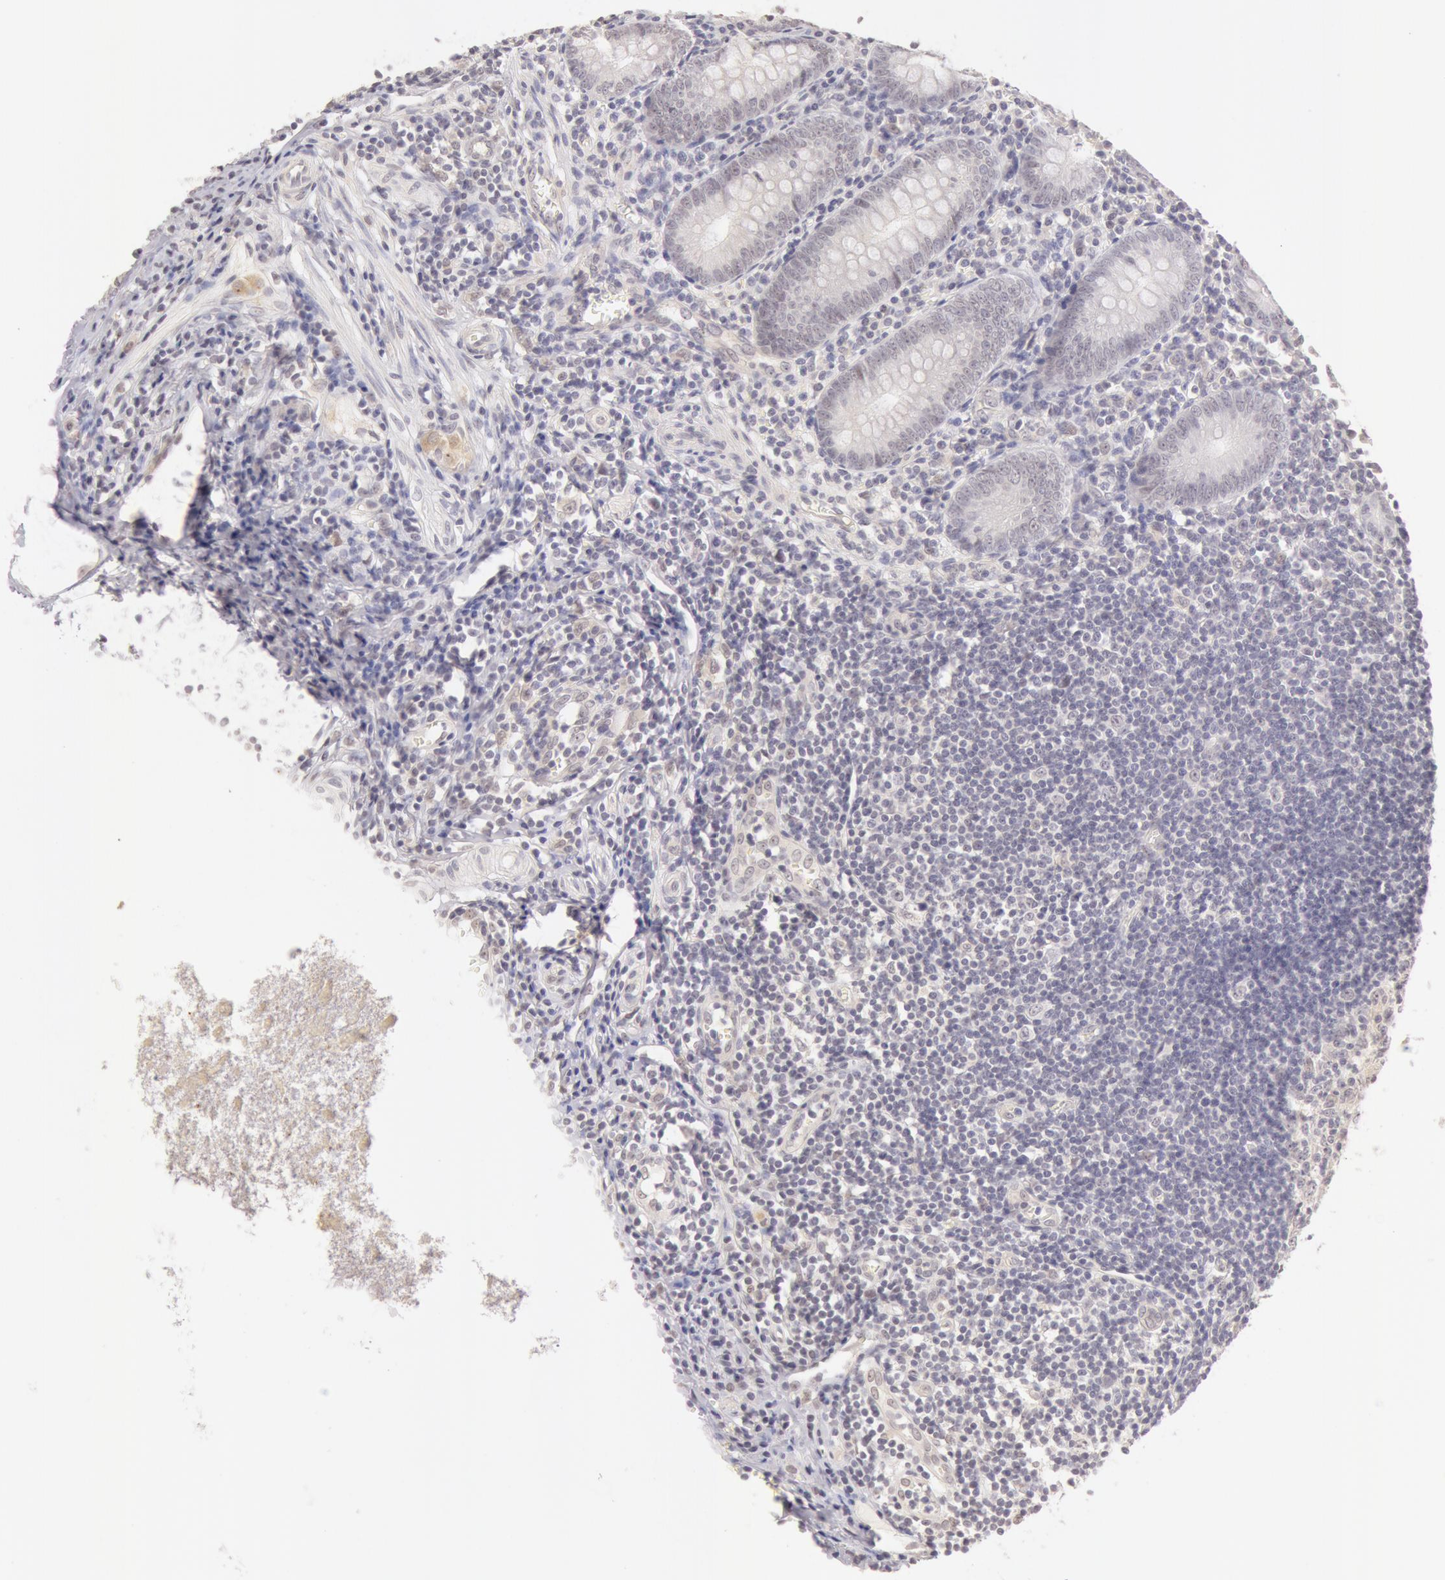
{"staining": {"intensity": "negative", "quantity": "none", "location": "none"}, "tissue": "appendix", "cell_type": "Glandular cells", "image_type": "normal", "snomed": [{"axis": "morphology", "description": "Normal tissue, NOS"}, {"axis": "topography", "description": "Appendix"}], "caption": "This is an immunohistochemistry (IHC) micrograph of unremarkable appendix. There is no expression in glandular cells.", "gene": "ZNF597", "patient": {"sex": "female", "age": 19}}